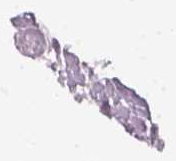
{"staining": {"intensity": "negative", "quantity": "none", "location": "none"}, "tissue": "epididymis", "cell_type": "Glandular cells", "image_type": "normal", "snomed": [{"axis": "morphology", "description": "Normal tissue, NOS"}, {"axis": "topography", "description": "Epididymis"}], "caption": "Benign epididymis was stained to show a protein in brown. There is no significant positivity in glandular cells. The staining was performed using DAB to visualize the protein expression in brown, while the nuclei were stained in blue with hematoxylin (Magnification: 20x).", "gene": "KRTAP2", "patient": {"sex": "male", "age": 24}}